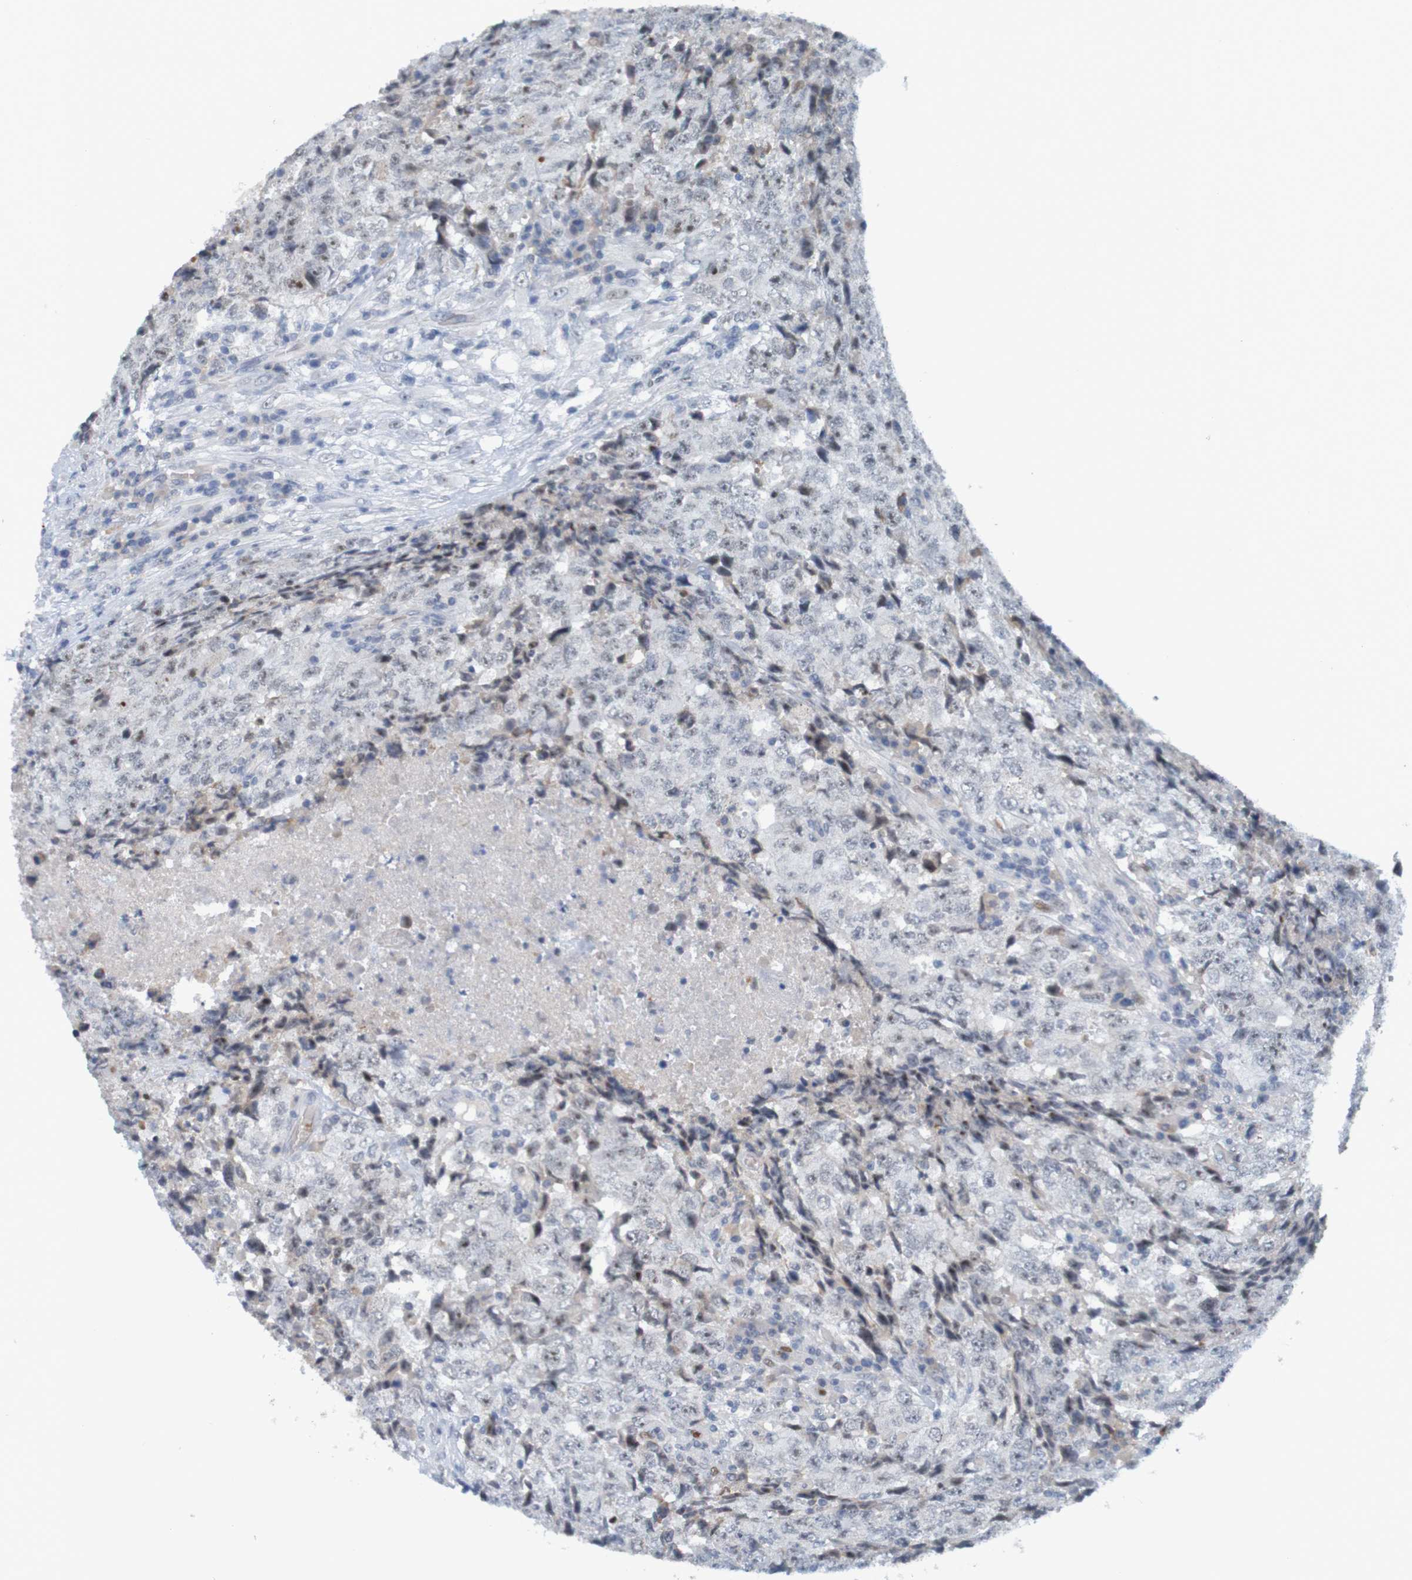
{"staining": {"intensity": "negative", "quantity": "none", "location": "none"}, "tissue": "testis cancer", "cell_type": "Tumor cells", "image_type": "cancer", "snomed": [{"axis": "morphology", "description": "Necrosis, NOS"}, {"axis": "morphology", "description": "Carcinoma, Embryonal, NOS"}, {"axis": "topography", "description": "Testis"}], "caption": "The photomicrograph reveals no staining of tumor cells in testis cancer (embryonal carcinoma). (DAB (3,3'-diaminobenzidine) immunohistochemistry, high magnification).", "gene": "USP36", "patient": {"sex": "male", "age": 19}}